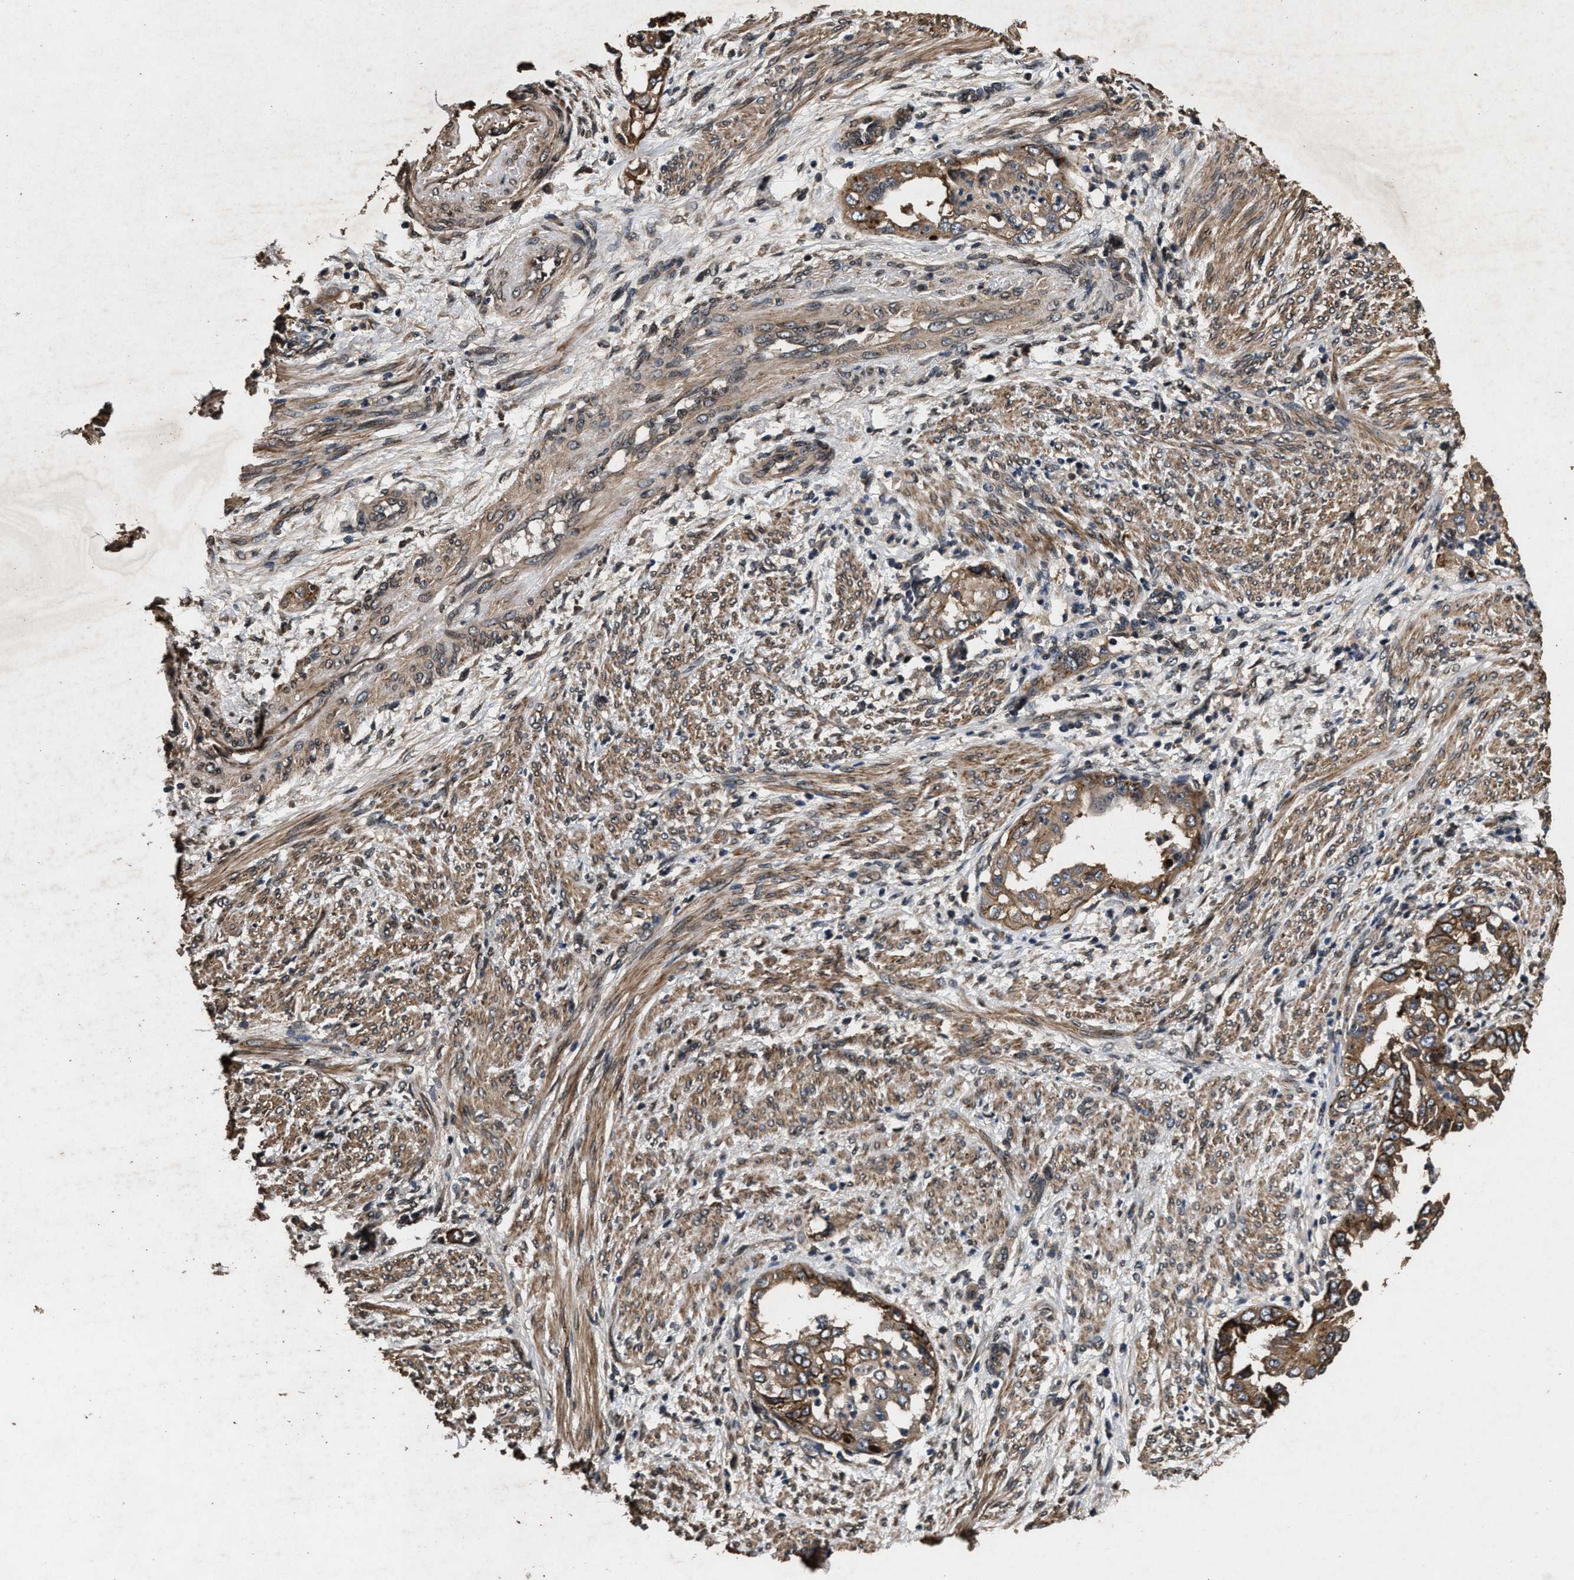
{"staining": {"intensity": "moderate", "quantity": ">75%", "location": "cytoplasmic/membranous"}, "tissue": "endometrial cancer", "cell_type": "Tumor cells", "image_type": "cancer", "snomed": [{"axis": "morphology", "description": "Adenocarcinoma, NOS"}, {"axis": "topography", "description": "Endometrium"}], "caption": "DAB (3,3'-diaminobenzidine) immunohistochemical staining of human endometrial cancer exhibits moderate cytoplasmic/membranous protein expression in approximately >75% of tumor cells.", "gene": "ACCS", "patient": {"sex": "female", "age": 85}}